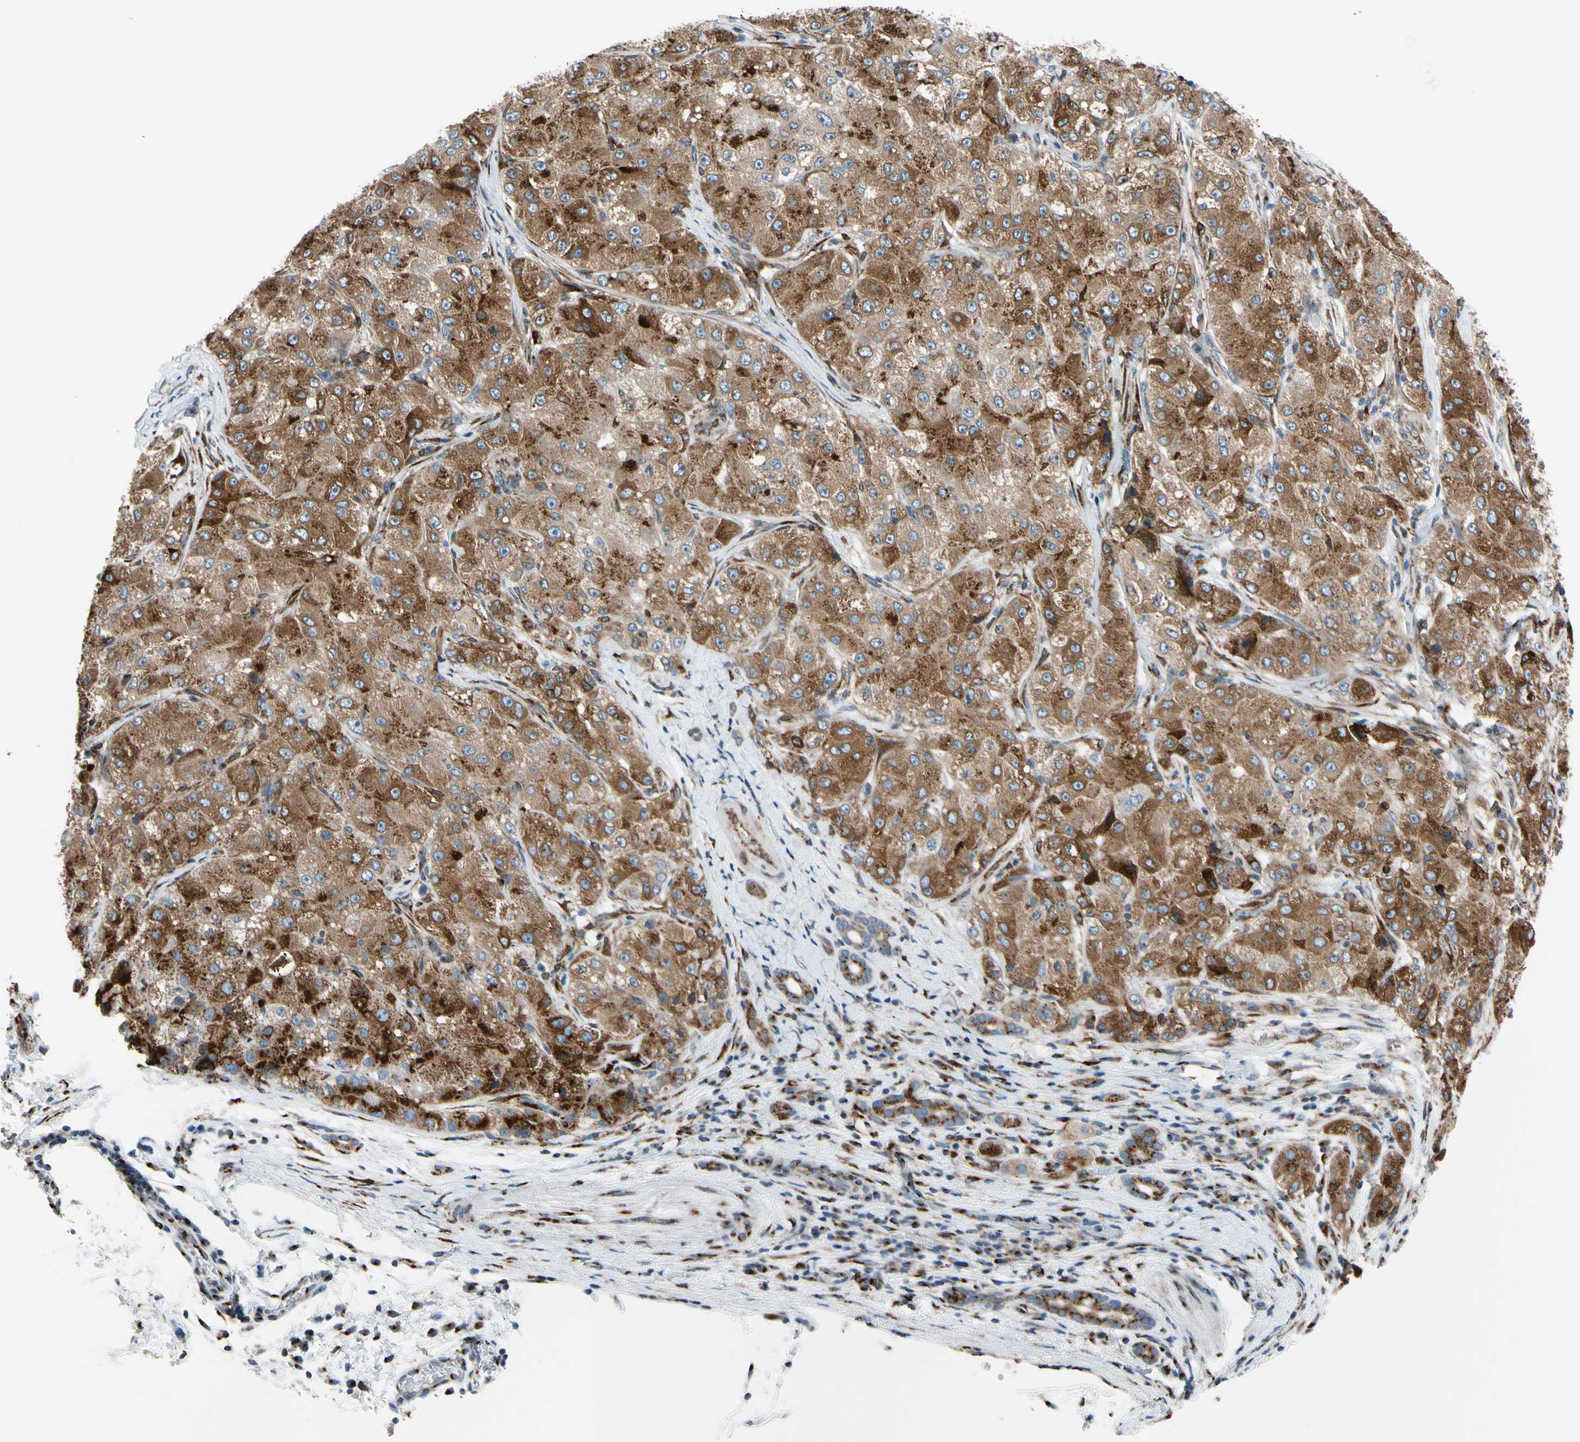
{"staining": {"intensity": "strong", "quantity": ">75%", "location": "cytoplasmic/membranous"}, "tissue": "liver cancer", "cell_type": "Tumor cells", "image_type": "cancer", "snomed": [{"axis": "morphology", "description": "Carcinoma, Hepatocellular, NOS"}, {"axis": "topography", "description": "Liver"}], "caption": "Tumor cells display strong cytoplasmic/membranous positivity in about >75% of cells in hepatocellular carcinoma (liver). Ihc stains the protein of interest in brown and the nuclei are stained blue.", "gene": "NUCB1", "patient": {"sex": "male", "age": 80}}